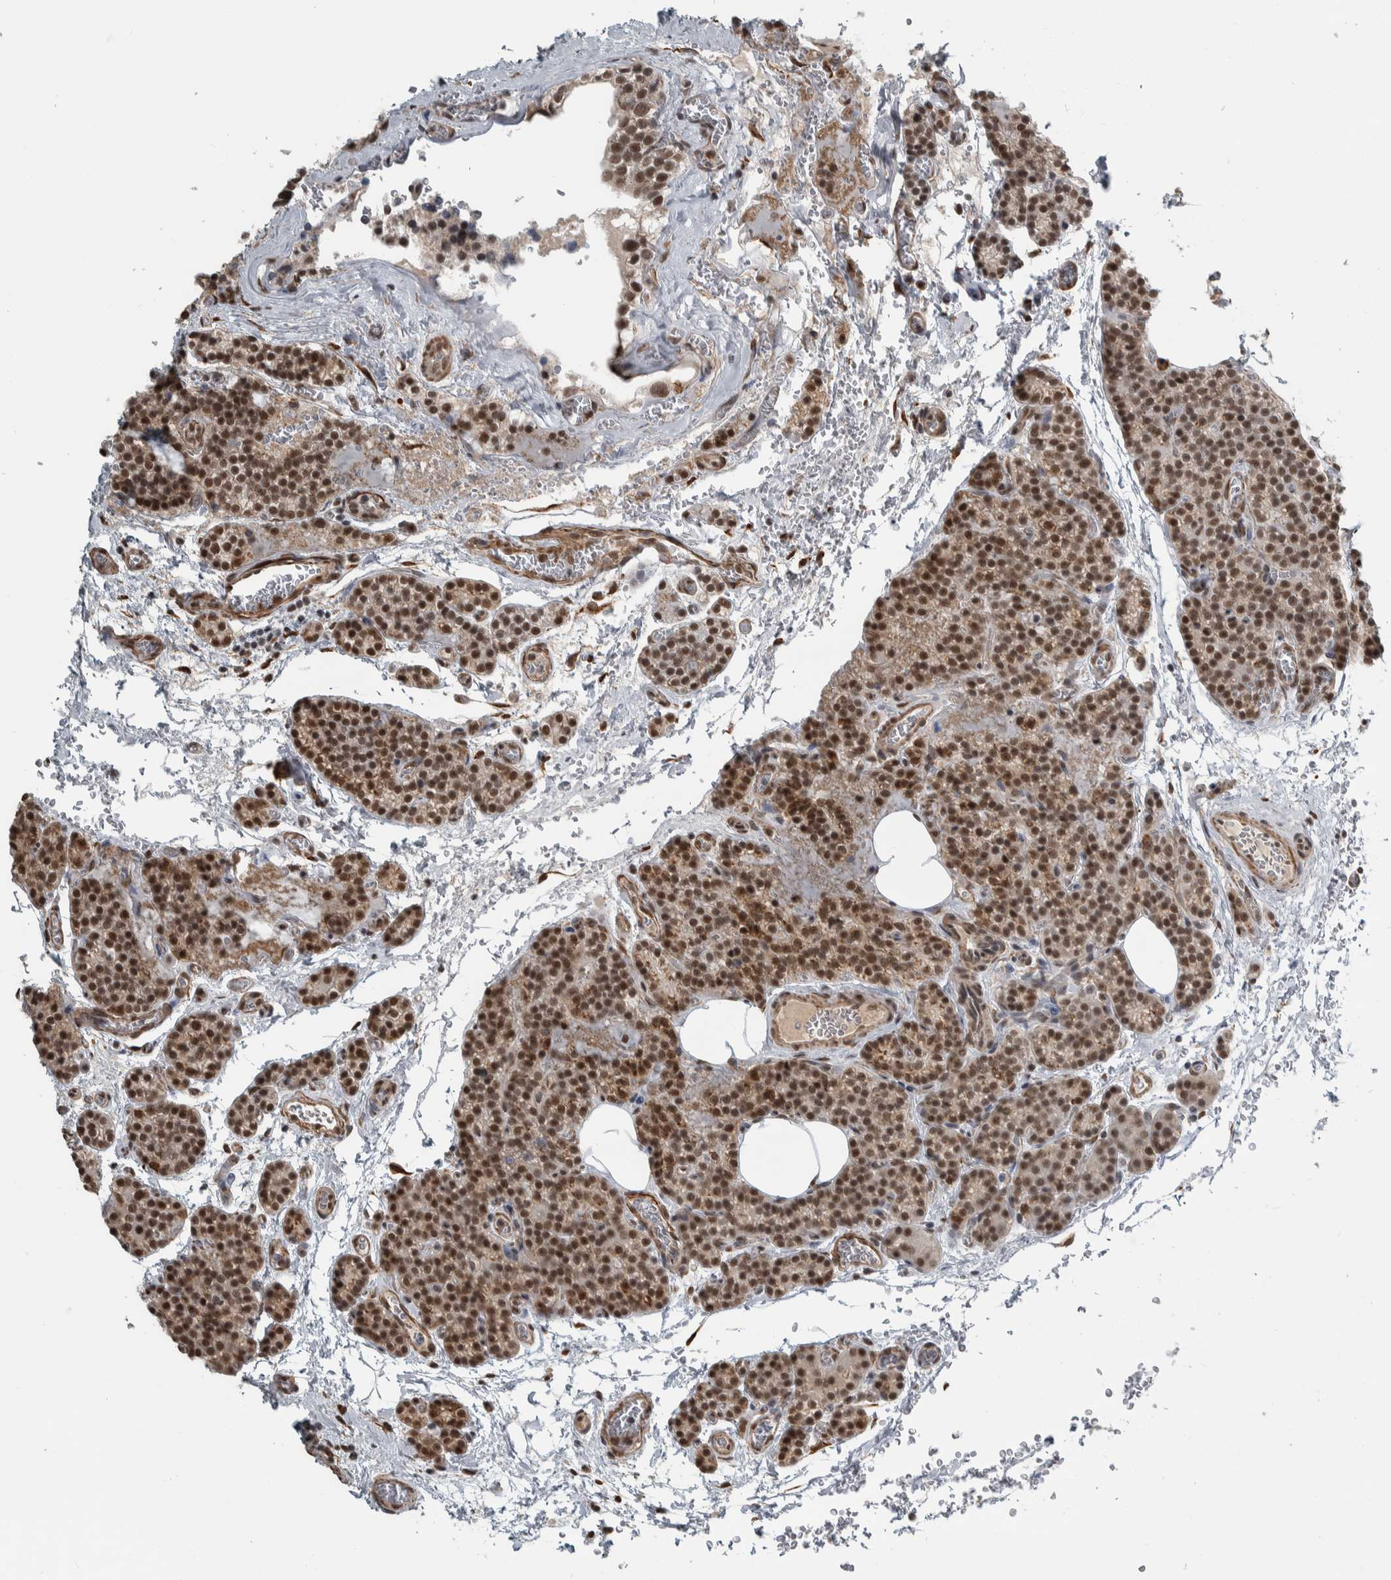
{"staining": {"intensity": "strong", "quantity": "25%-75%", "location": "nuclear"}, "tissue": "parathyroid gland", "cell_type": "Glandular cells", "image_type": "normal", "snomed": [{"axis": "morphology", "description": "Normal tissue, NOS"}, {"axis": "topography", "description": "Parathyroid gland"}], "caption": "High-power microscopy captured an IHC image of normal parathyroid gland, revealing strong nuclear staining in approximately 25%-75% of glandular cells.", "gene": "DDX42", "patient": {"sex": "female", "age": 64}}